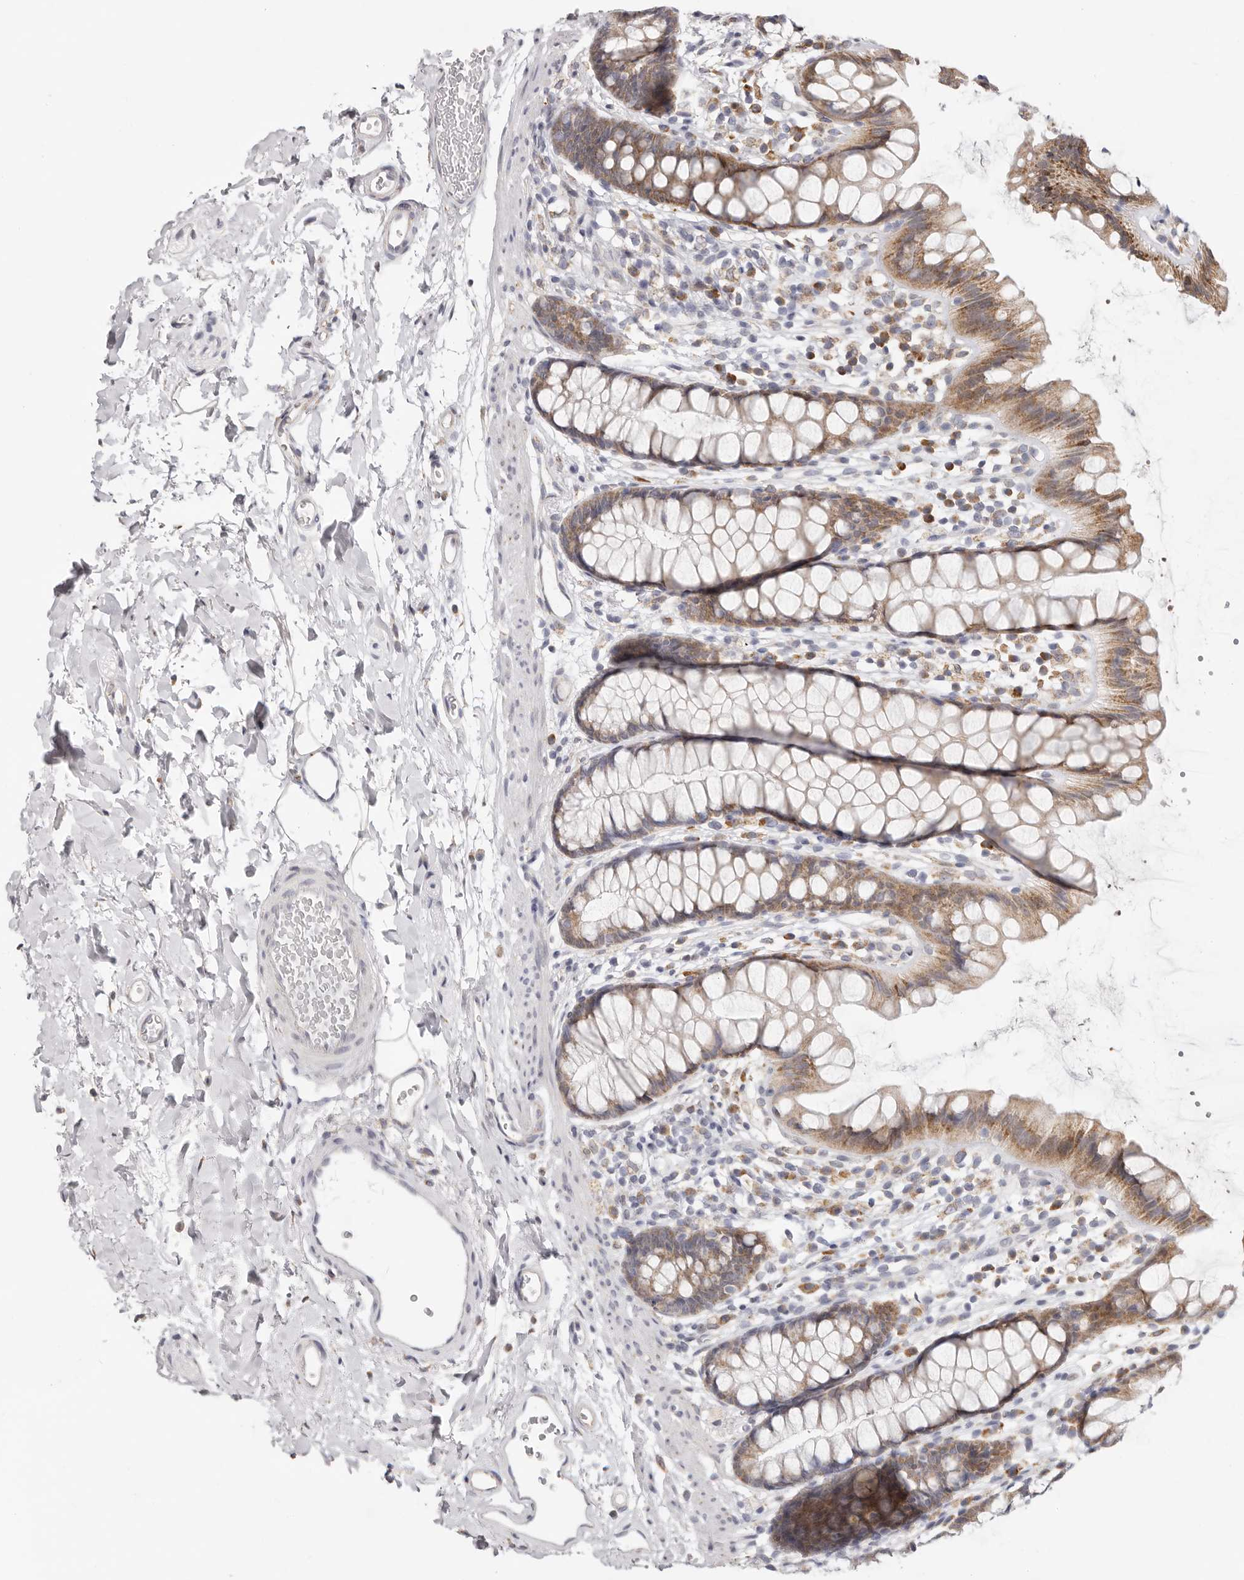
{"staining": {"intensity": "moderate", "quantity": ">75%", "location": "cytoplasmic/membranous"}, "tissue": "rectum", "cell_type": "Glandular cells", "image_type": "normal", "snomed": [{"axis": "morphology", "description": "Normal tissue, NOS"}, {"axis": "topography", "description": "Rectum"}], "caption": "Rectum stained for a protein (brown) exhibits moderate cytoplasmic/membranous positive expression in approximately >75% of glandular cells.", "gene": "IL32", "patient": {"sex": "female", "age": 65}}